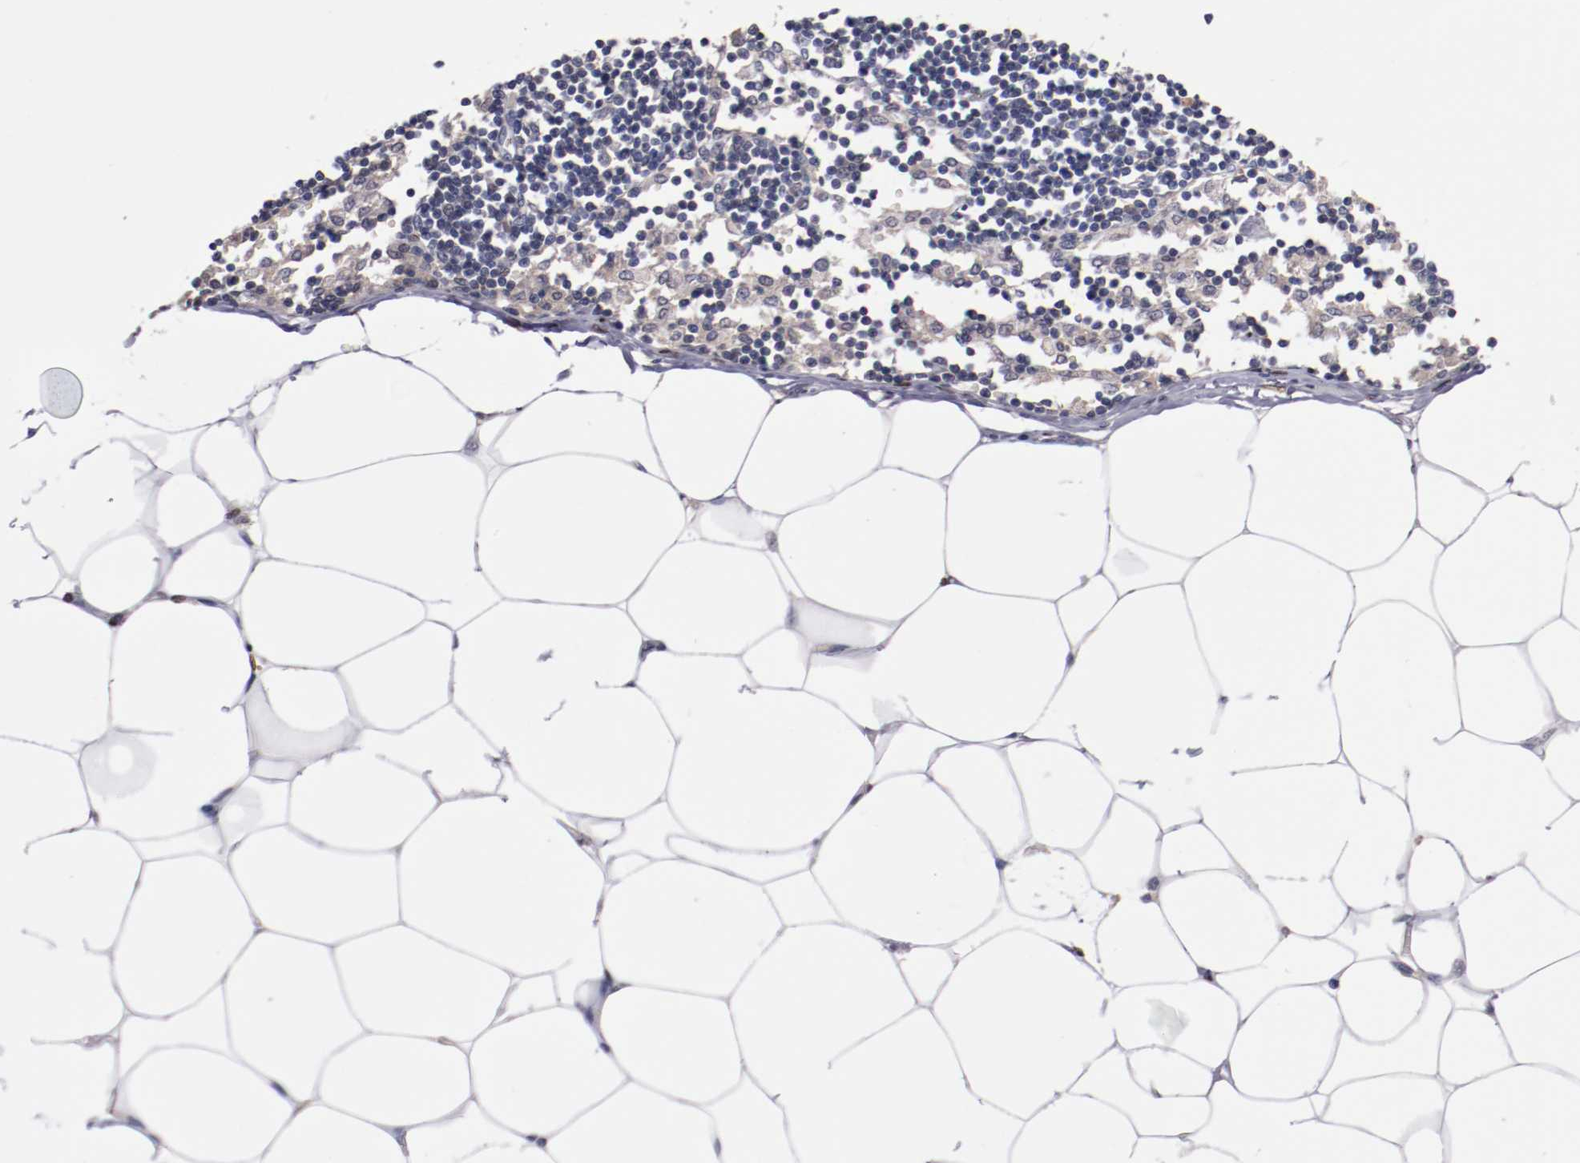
{"staining": {"intensity": "negative", "quantity": "none", "location": "none"}, "tissue": "adipose tissue", "cell_type": "Adipocytes", "image_type": "normal", "snomed": [{"axis": "morphology", "description": "Normal tissue, NOS"}, {"axis": "morphology", "description": "Adenocarcinoma, NOS"}, {"axis": "topography", "description": "Colon"}, {"axis": "topography", "description": "Peripheral nerve tissue"}], "caption": "The histopathology image exhibits no significant expression in adipocytes of adipose tissue. (Stains: DAB immunohistochemistry (IHC) with hematoxylin counter stain, Microscopy: brightfield microscopy at high magnification).", "gene": "FAM81A", "patient": {"sex": "male", "age": 14}}